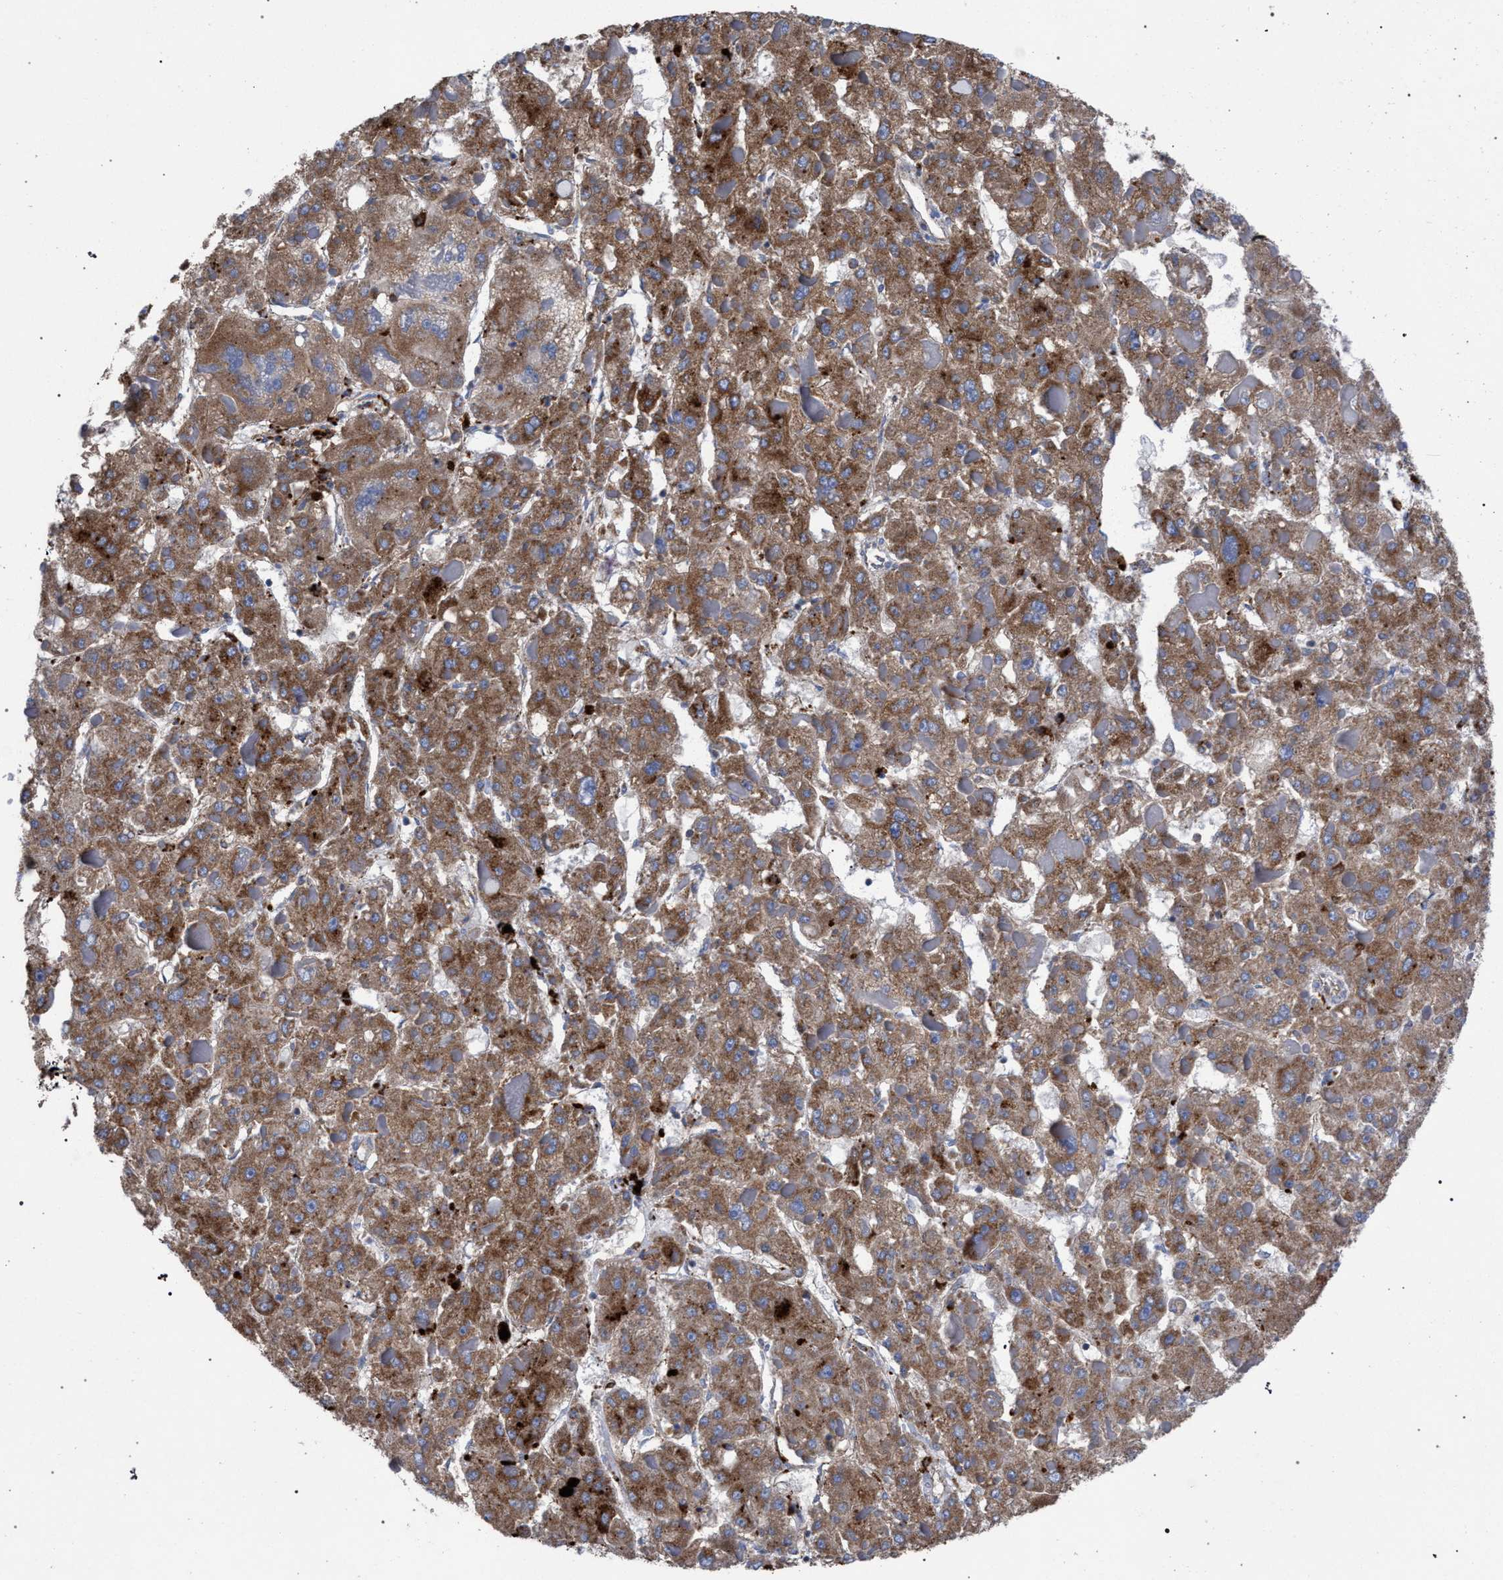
{"staining": {"intensity": "moderate", "quantity": ">75%", "location": "cytoplasmic/membranous"}, "tissue": "liver cancer", "cell_type": "Tumor cells", "image_type": "cancer", "snomed": [{"axis": "morphology", "description": "Carcinoma, Hepatocellular, NOS"}, {"axis": "topography", "description": "Liver"}], "caption": "Tumor cells exhibit moderate cytoplasmic/membranous staining in about >75% of cells in liver hepatocellular carcinoma.", "gene": "PPT1", "patient": {"sex": "female", "age": 73}}